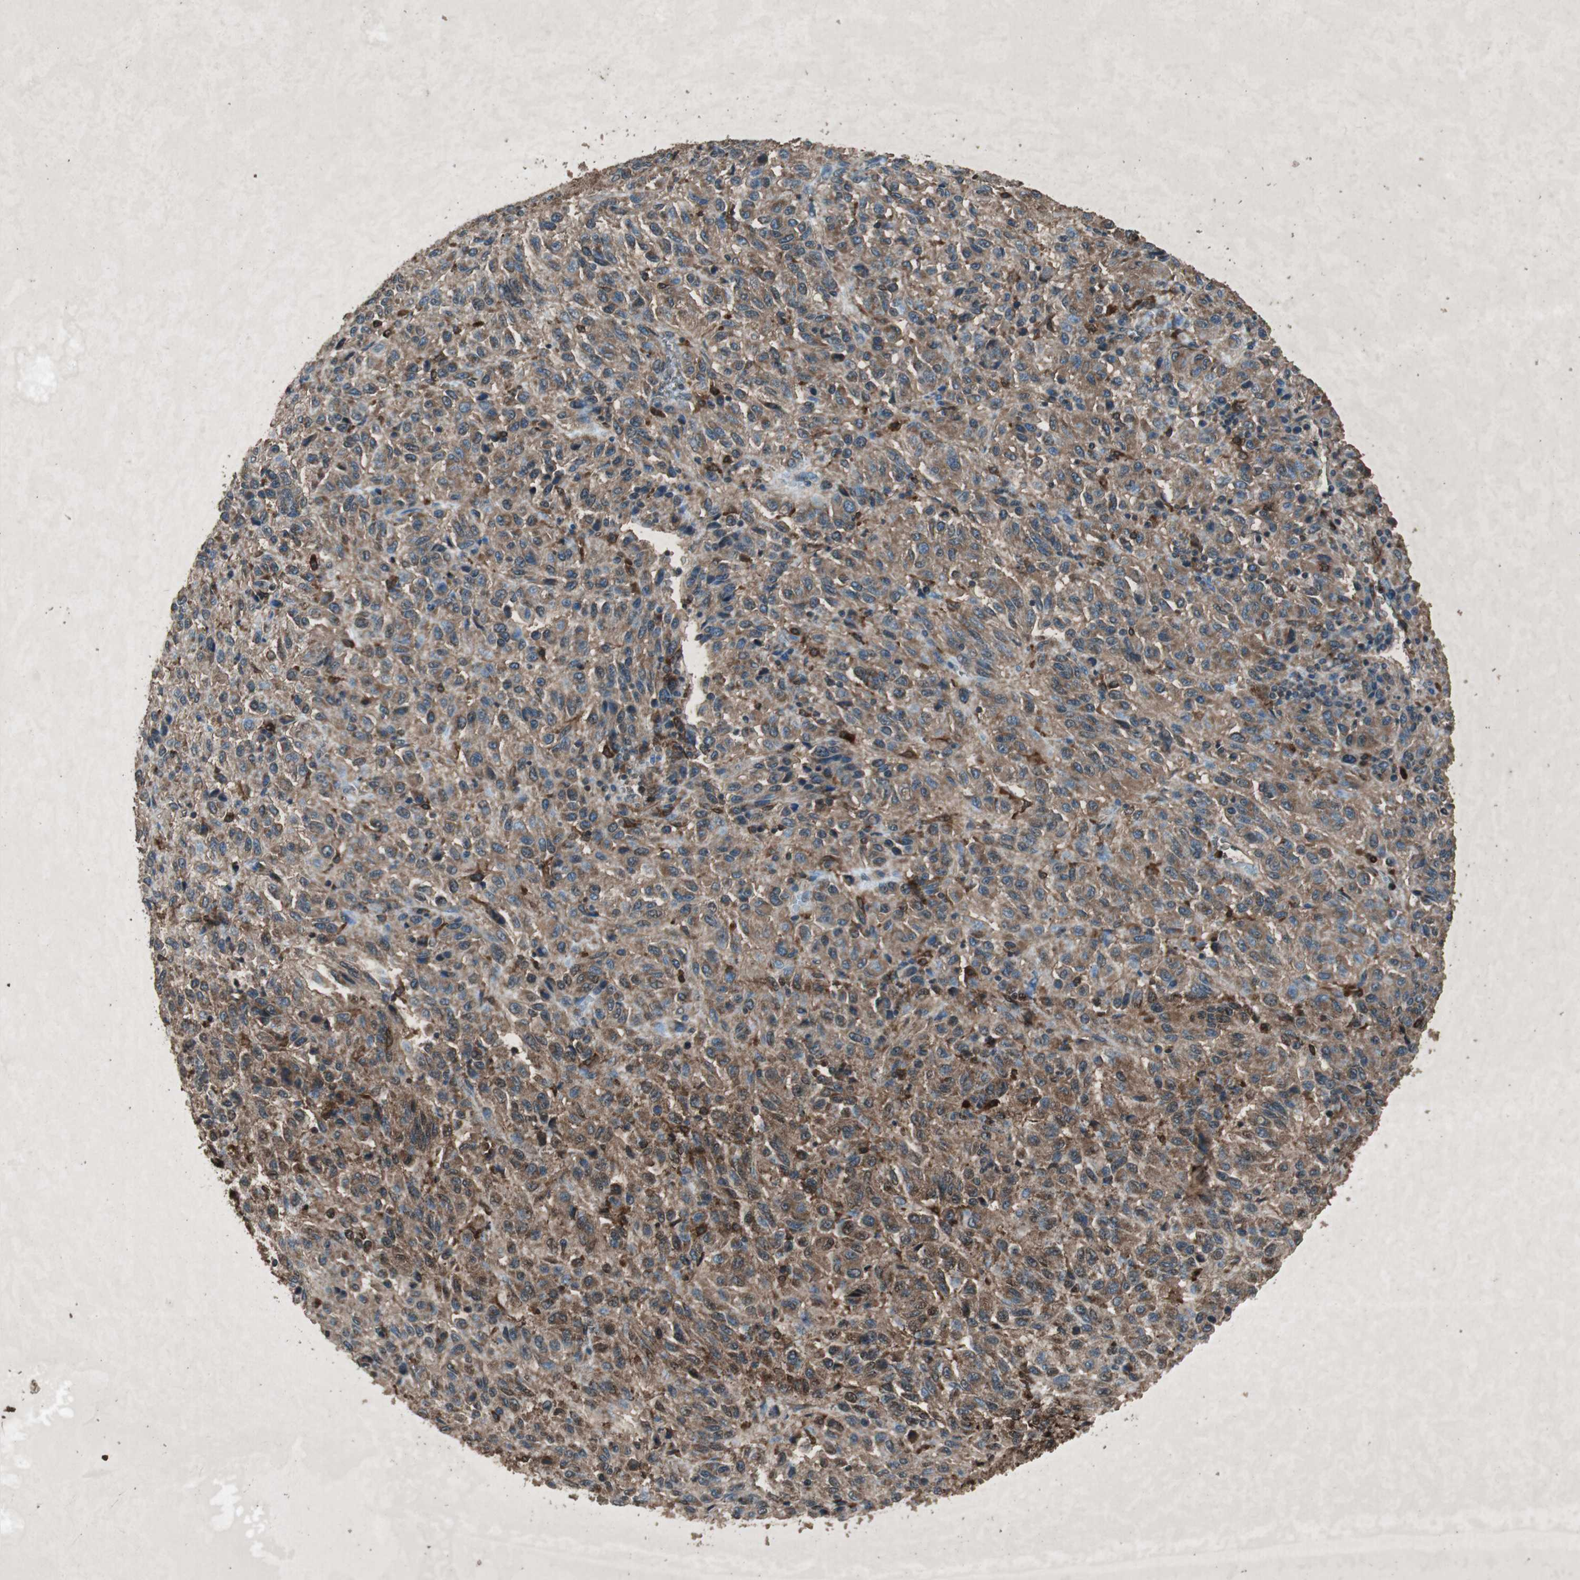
{"staining": {"intensity": "moderate", "quantity": ">75%", "location": "cytoplasmic/membranous"}, "tissue": "melanoma", "cell_type": "Tumor cells", "image_type": "cancer", "snomed": [{"axis": "morphology", "description": "Malignant melanoma, Metastatic site"}, {"axis": "topography", "description": "Lung"}], "caption": "Tumor cells demonstrate moderate cytoplasmic/membranous staining in about >75% of cells in melanoma. (DAB (3,3'-diaminobenzidine) IHC with brightfield microscopy, high magnification).", "gene": "TYROBP", "patient": {"sex": "male", "age": 64}}